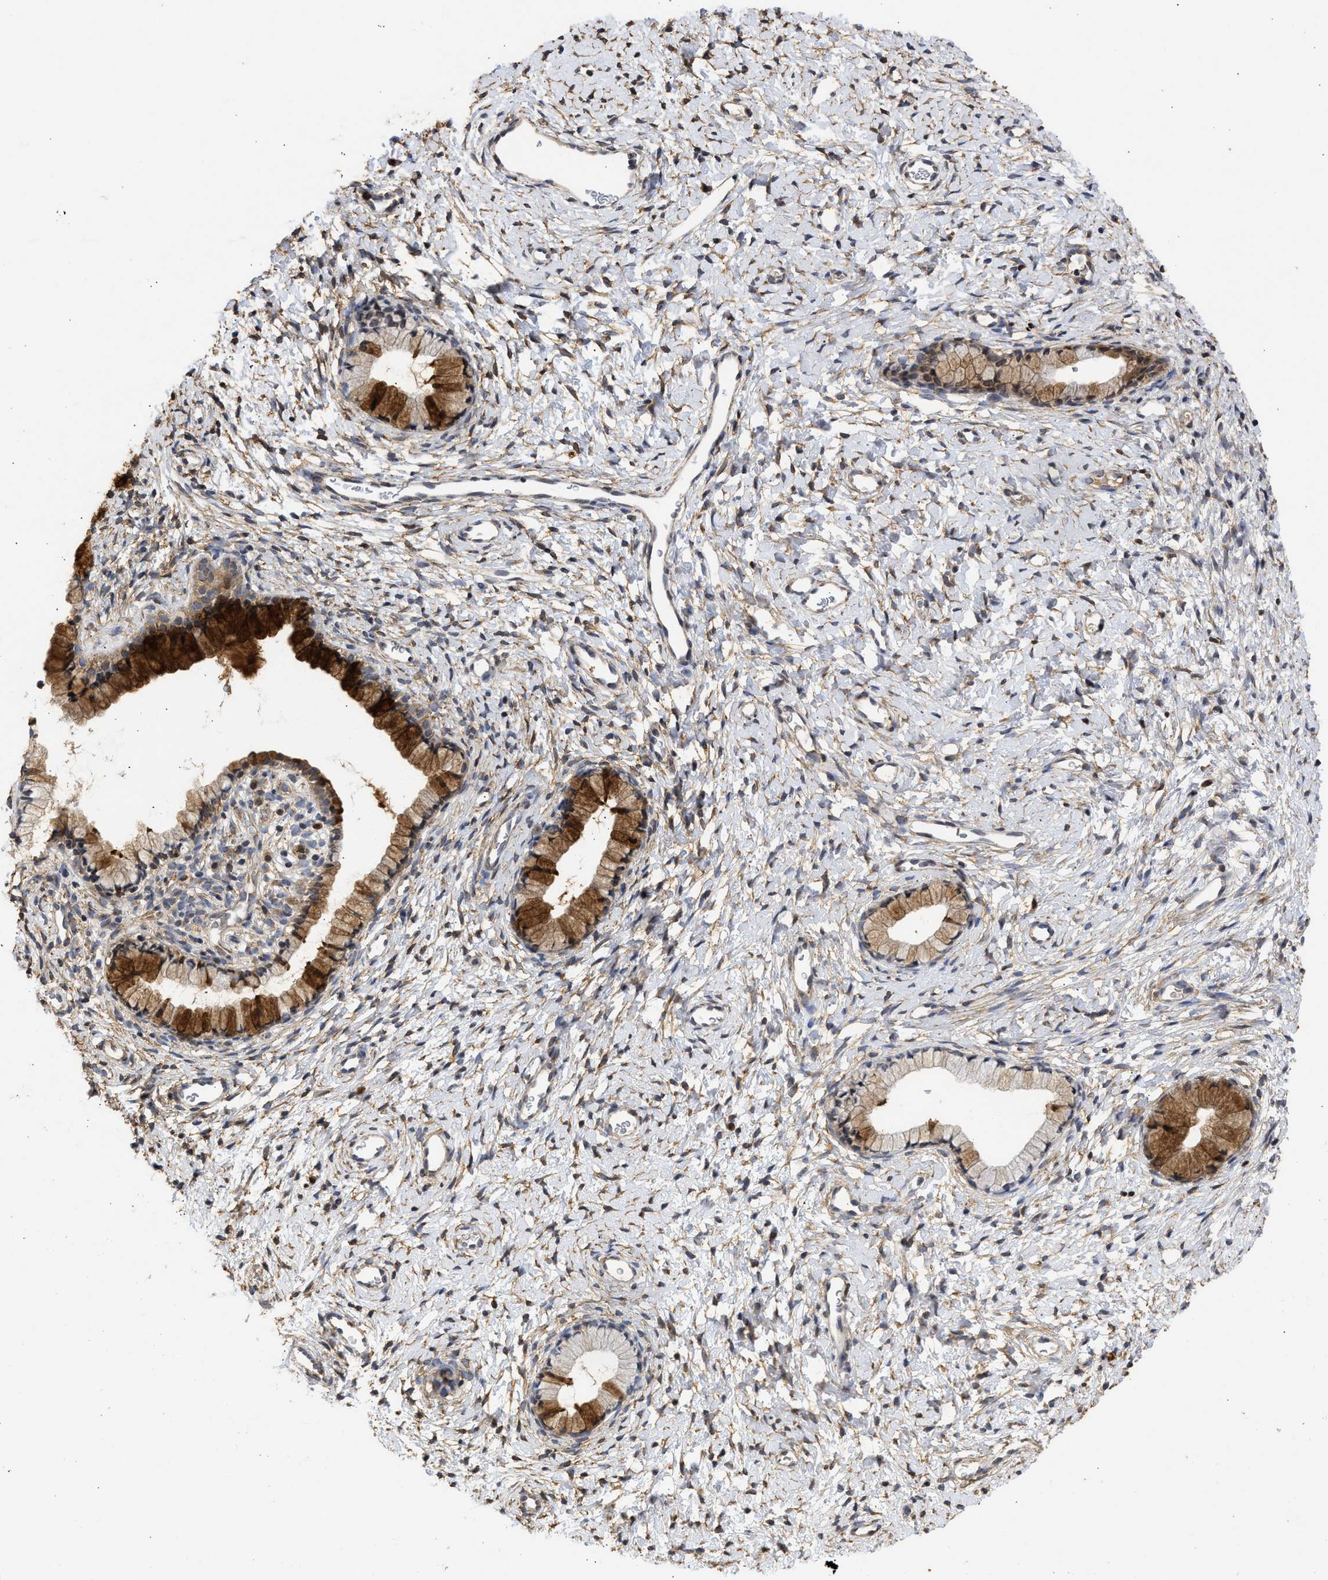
{"staining": {"intensity": "strong", "quantity": ">75%", "location": "cytoplasmic/membranous"}, "tissue": "cervix", "cell_type": "Glandular cells", "image_type": "normal", "snomed": [{"axis": "morphology", "description": "Normal tissue, NOS"}, {"axis": "topography", "description": "Cervix"}], "caption": "Immunohistochemistry (IHC) (DAB (3,3'-diaminobenzidine)) staining of benign cervix demonstrates strong cytoplasmic/membranous protein expression in approximately >75% of glandular cells.", "gene": "ENSG00000142539", "patient": {"sex": "female", "age": 72}}